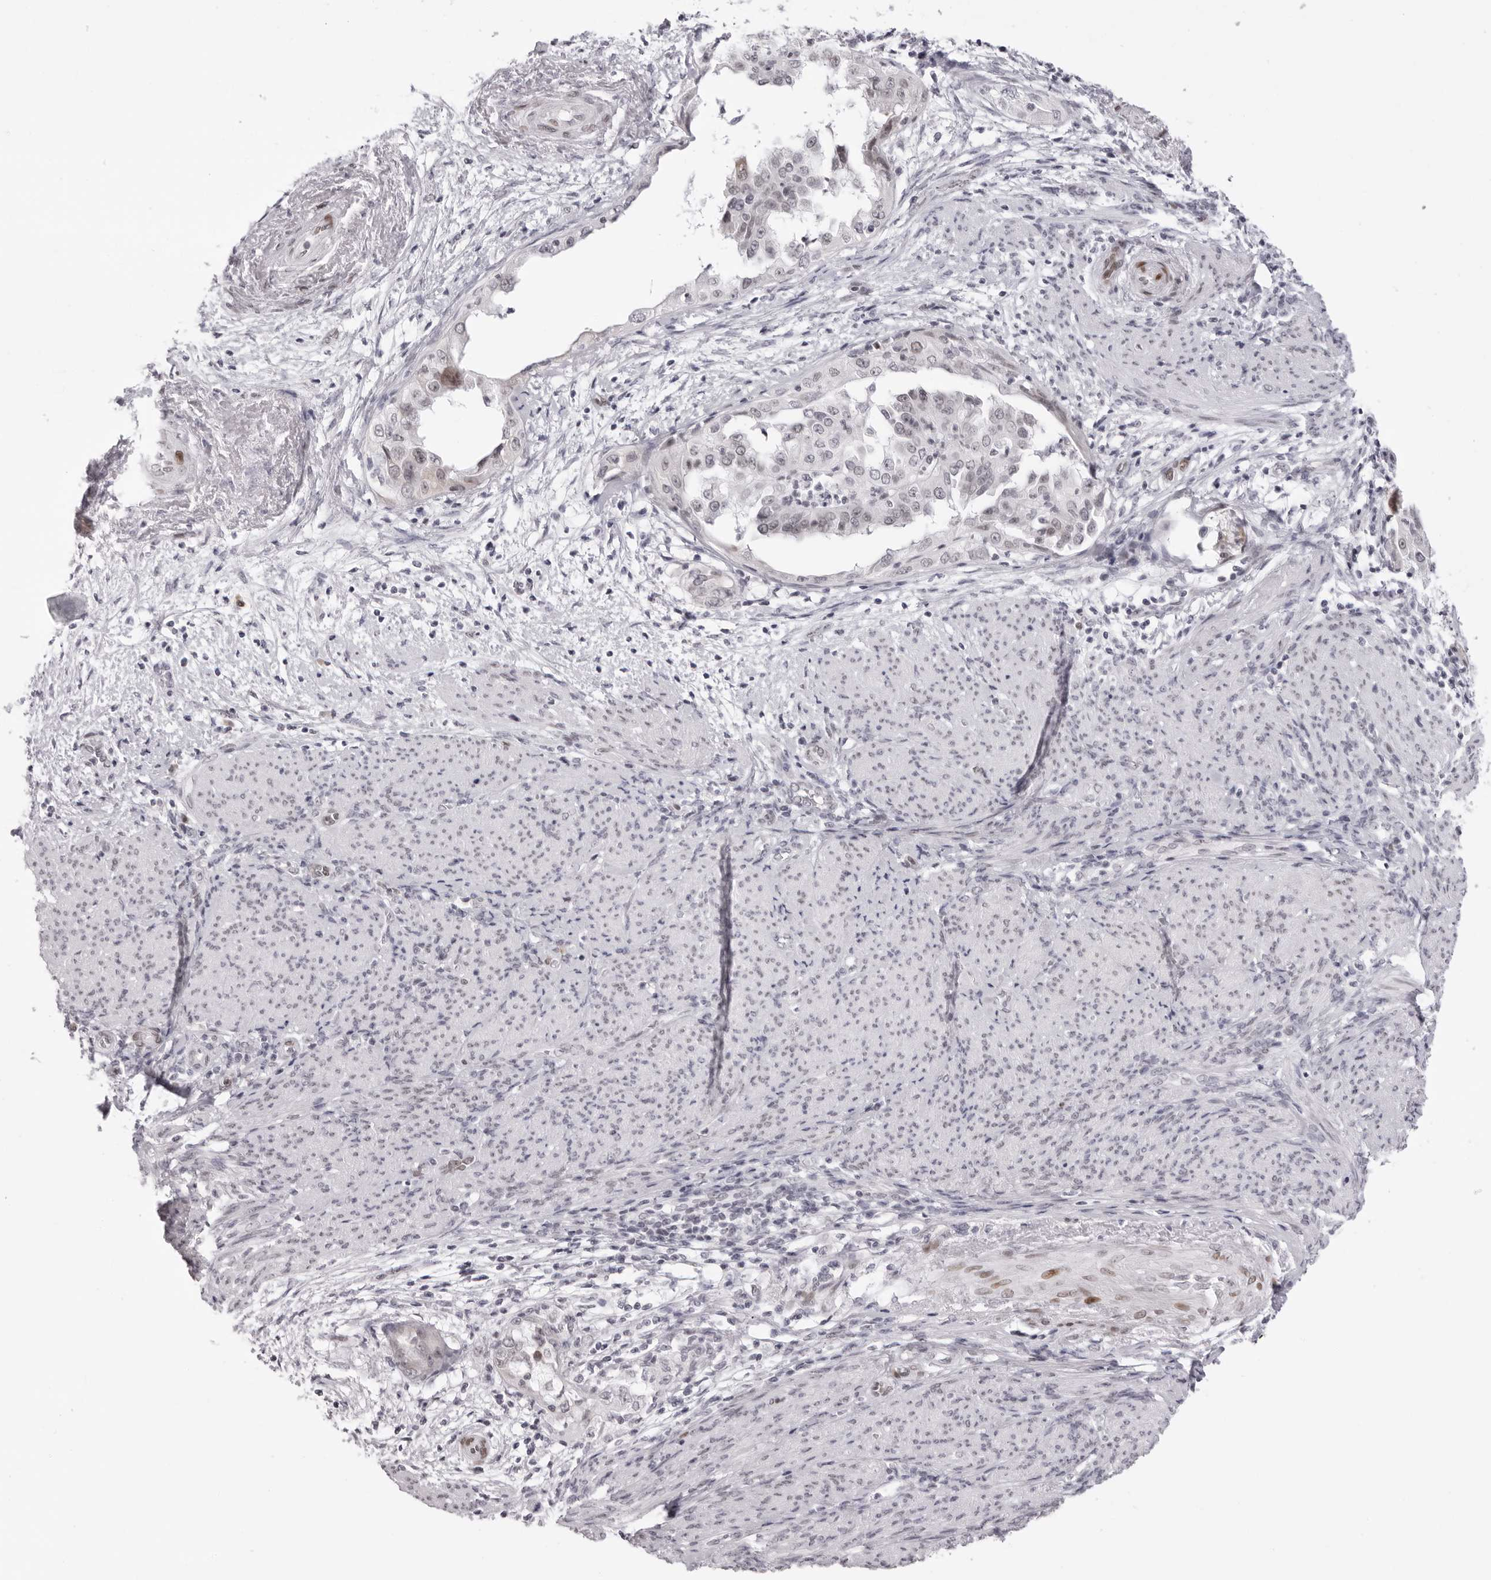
{"staining": {"intensity": "negative", "quantity": "none", "location": "none"}, "tissue": "endometrial cancer", "cell_type": "Tumor cells", "image_type": "cancer", "snomed": [{"axis": "morphology", "description": "Adenocarcinoma, NOS"}, {"axis": "topography", "description": "Endometrium"}], "caption": "The immunohistochemistry histopathology image has no significant expression in tumor cells of adenocarcinoma (endometrial) tissue.", "gene": "MAFK", "patient": {"sex": "female", "age": 85}}